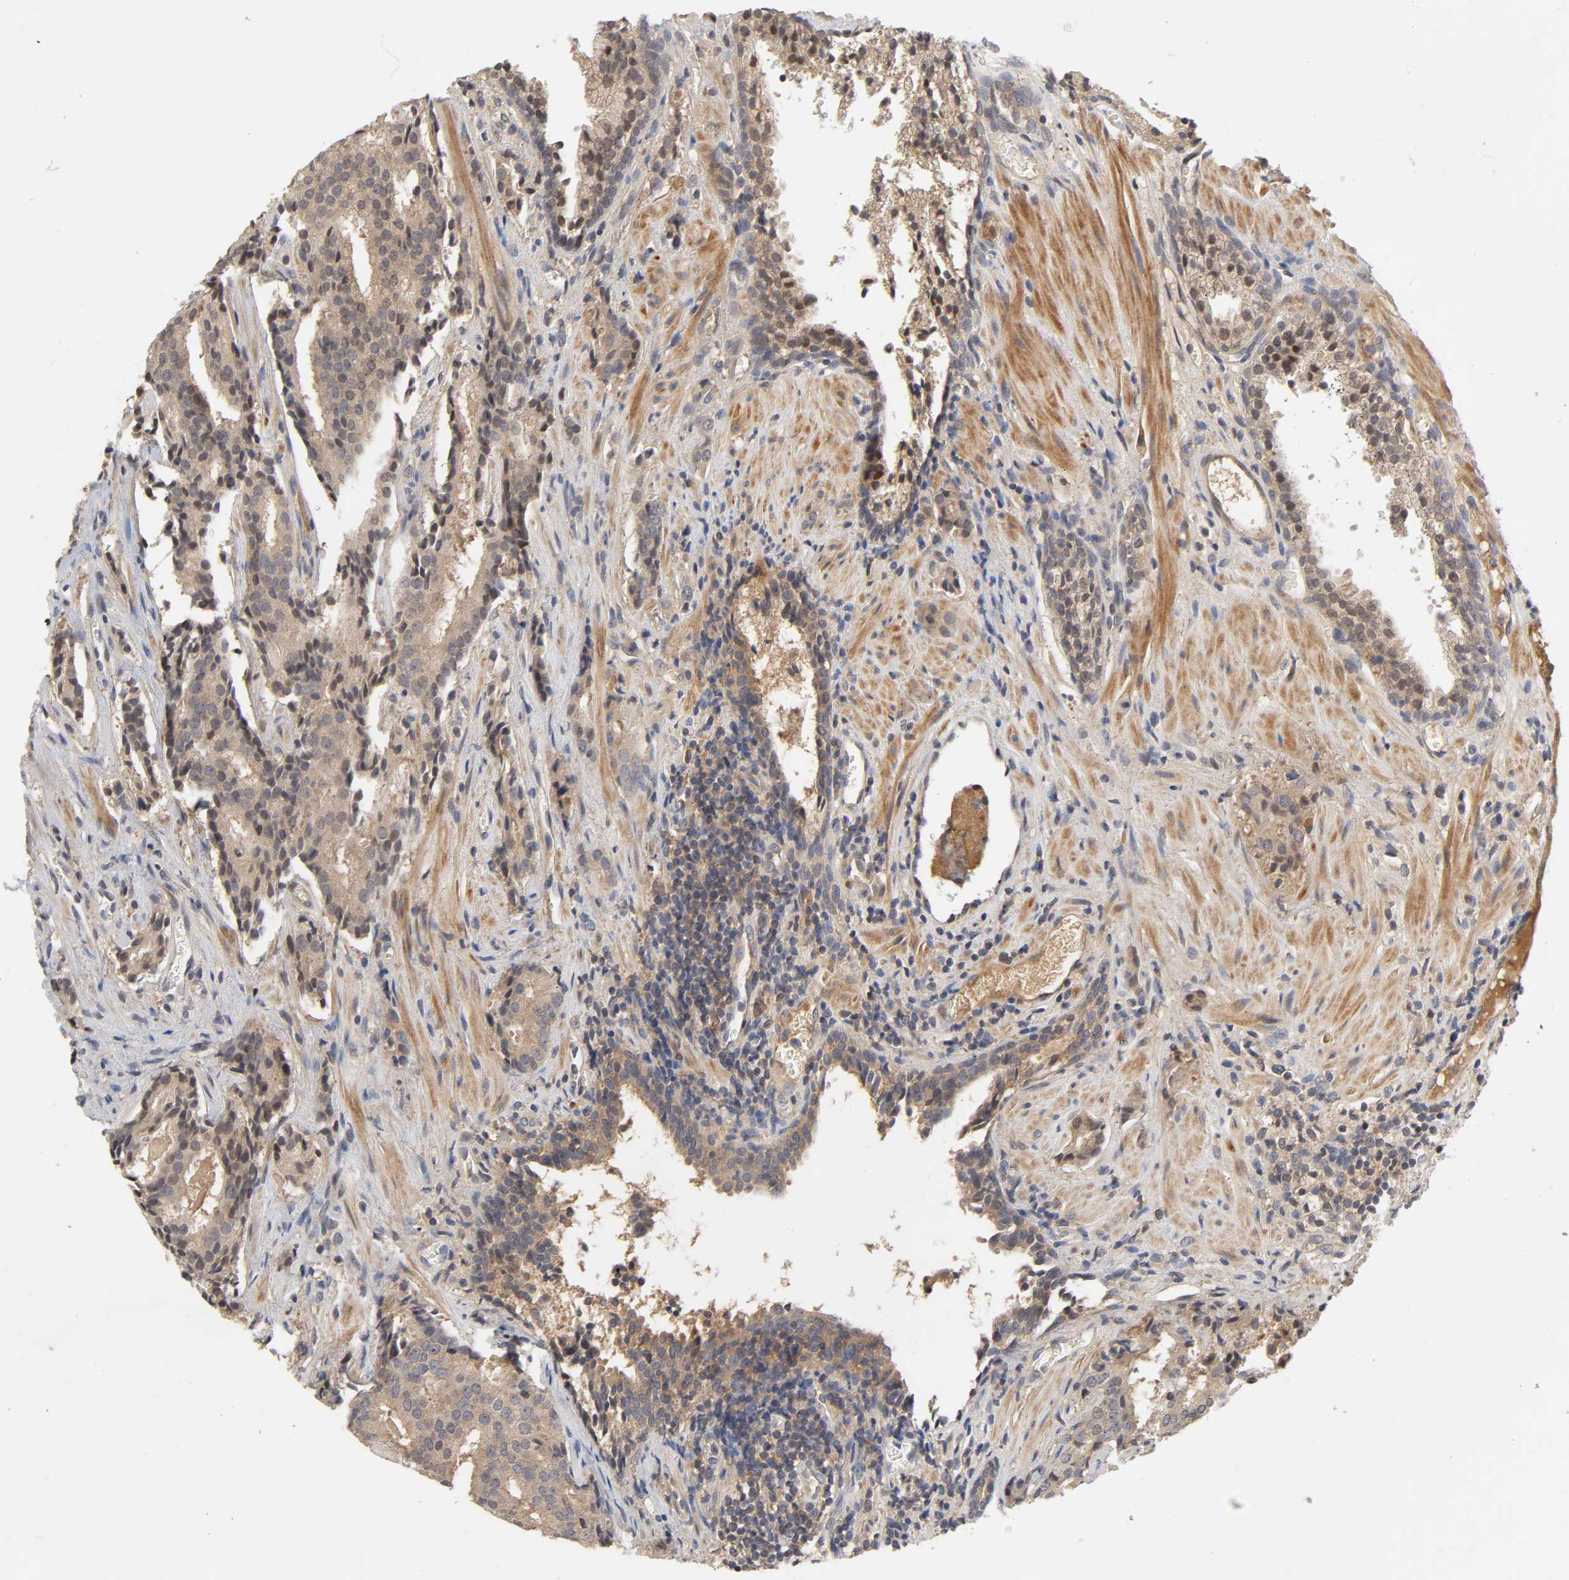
{"staining": {"intensity": "moderate", "quantity": ">75%", "location": "cytoplasmic/membranous,nuclear"}, "tissue": "prostate cancer", "cell_type": "Tumor cells", "image_type": "cancer", "snomed": [{"axis": "morphology", "description": "Adenocarcinoma, High grade"}, {"axis": "topography", "description": "Prostate"}], "caption": "A brown stain highlights moderate cytoplasmic/membranous and nuclear staining of a protein in prostate cancer tumor cells.", "gene": "CPB2", "patient": {"sex": "male", "age": 58}}